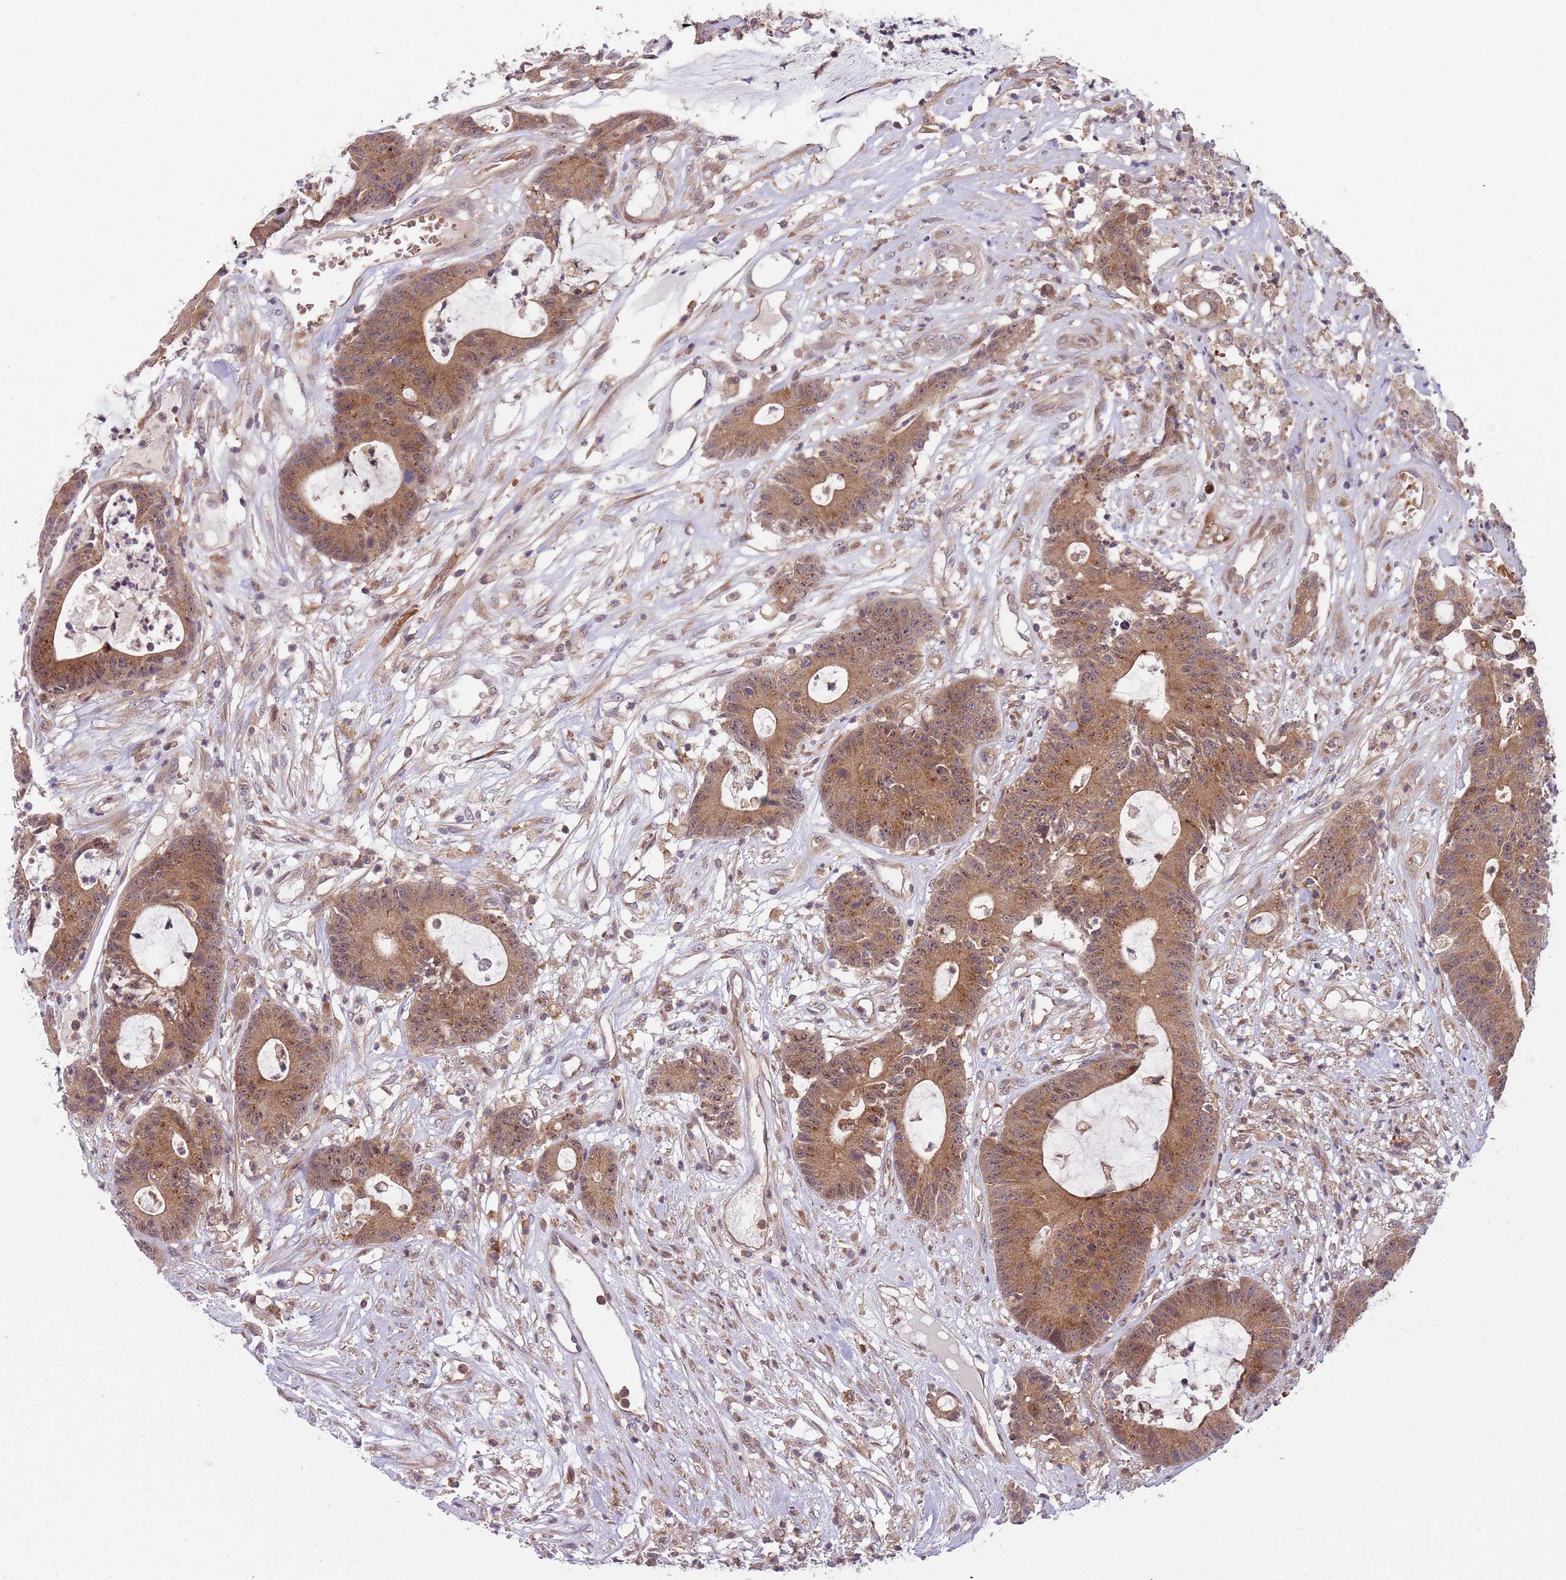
{"staining": {"intensity": "moderate", "quantity": ">75%", "location": "cytoplasmic/membranous,nuclear"}, "tissue": "colorectal cancer", "cell_type": "Tumor cells", "image_type": "cancer", "snomed": [{"axis": "morphology", "description": "Adenocarcinoma, NOS"}, {"axis": "topography", "description": "Colon"}], "caption": "Protein expression analysis of human colorectal cancer (adenocarcinoma) reveals moderate cytoplasmic/membranous and nuclear staining in about >75% of tumor cells. The staining was performed using DAB to visualize the protein expression in brown, while the nuclei were stained in blue with hematoxylin (Magnification: 20x).", "gene": "GGA1", "patient": {"sex": "female", "age": 84}}